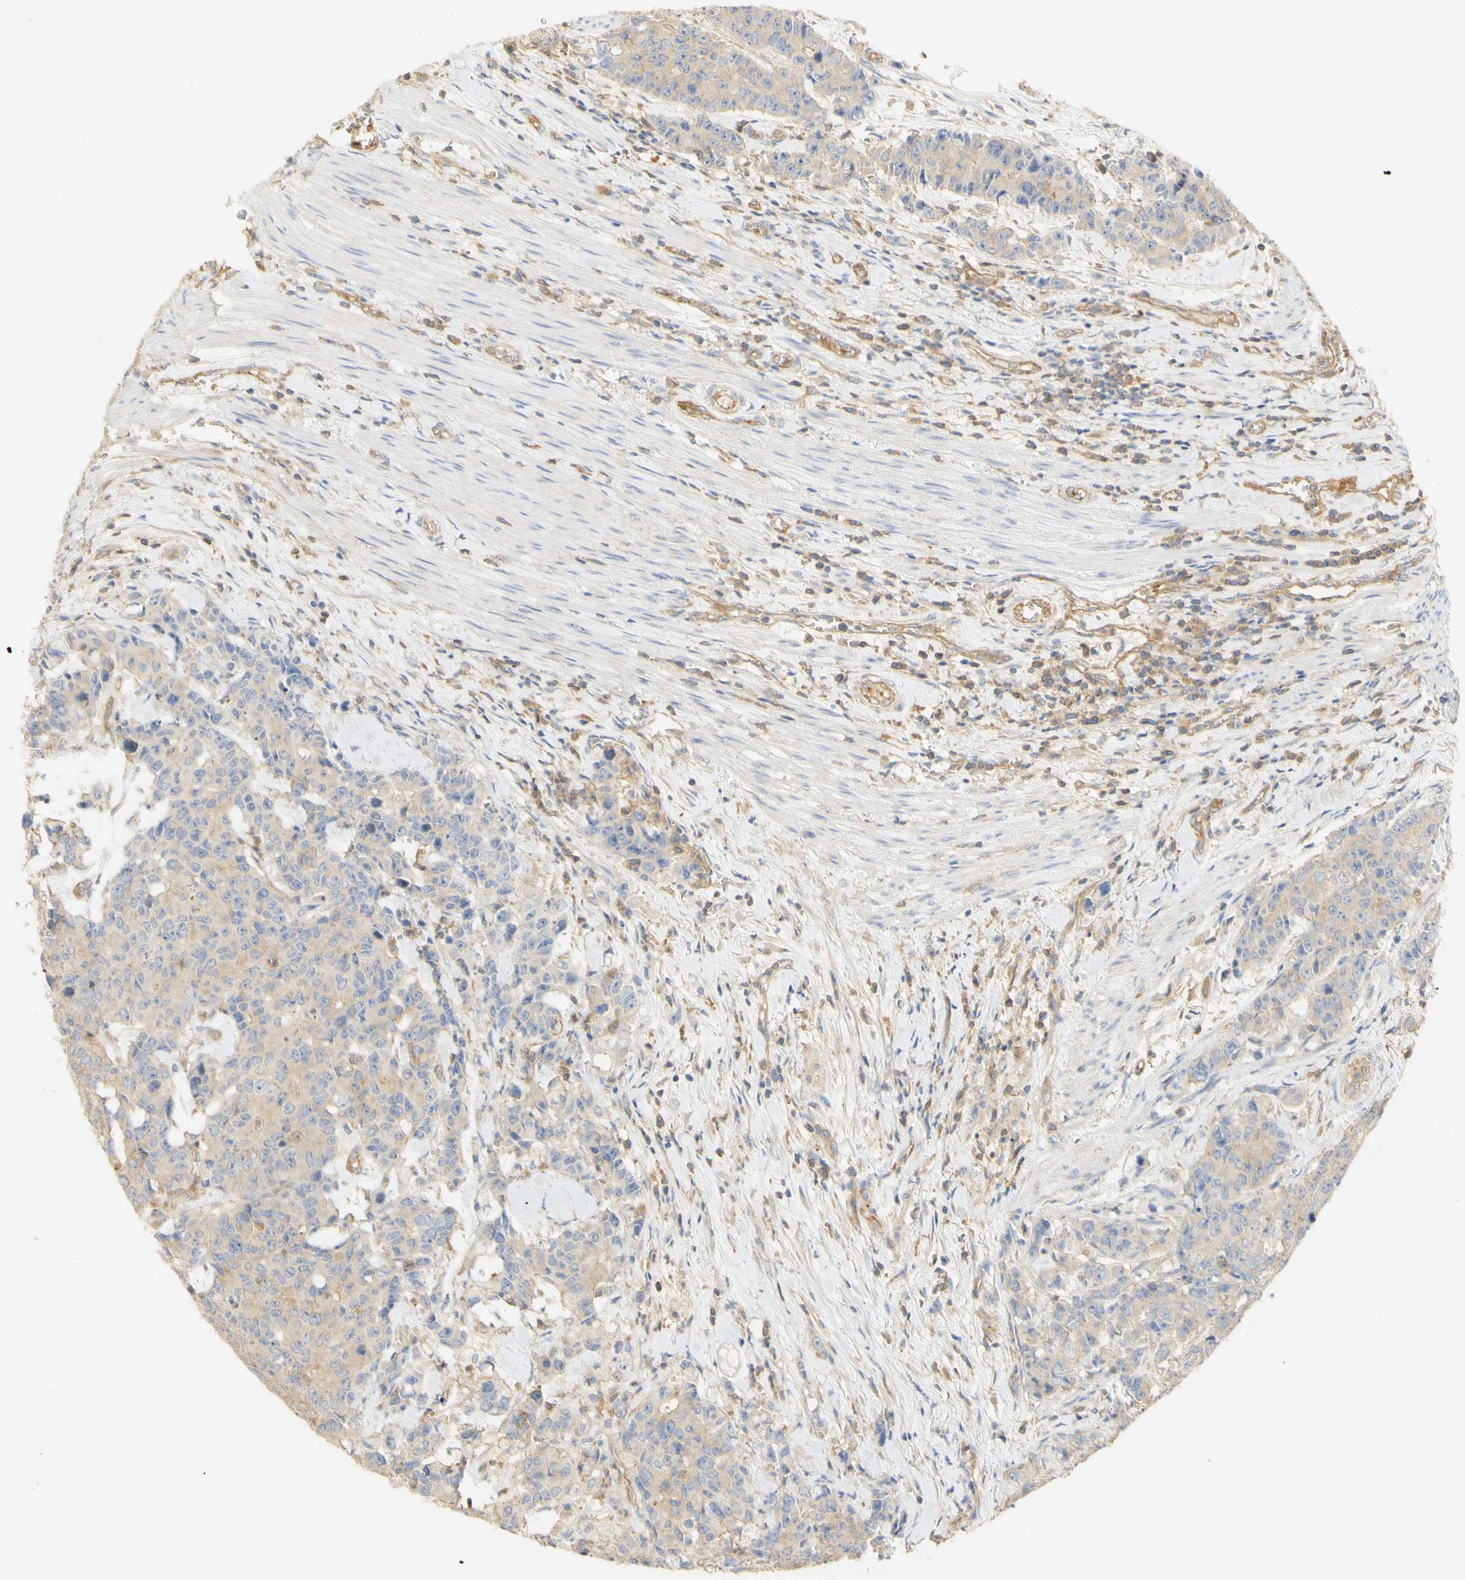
{"staining": {"intensity": "moderate", "quantity": "<25%", "location": "cytoplasmic/membranous"}, "tissue": "colorectal cancer", "cell_type": "Tumor cells", "image_type": "cancer", "snomed": [{"axis": "morphology", "description": "Adenocarcinoma, NOS"}, {"axis": "topography", "description": "Colon"}], "caption": "Adenocarcinoma (colorectal) was stained to show a protein in brown. There is low levels of moderate cytoplasmic/membranous staining in approximately <25% of tumor cells. The protein of interest is stained brown, and the nuclei are stained in blue (DAB IHC with brightfield microscopy, high magnification).", "gene": "KCNE4", "patient": {"sex": "female", "age": 86}}